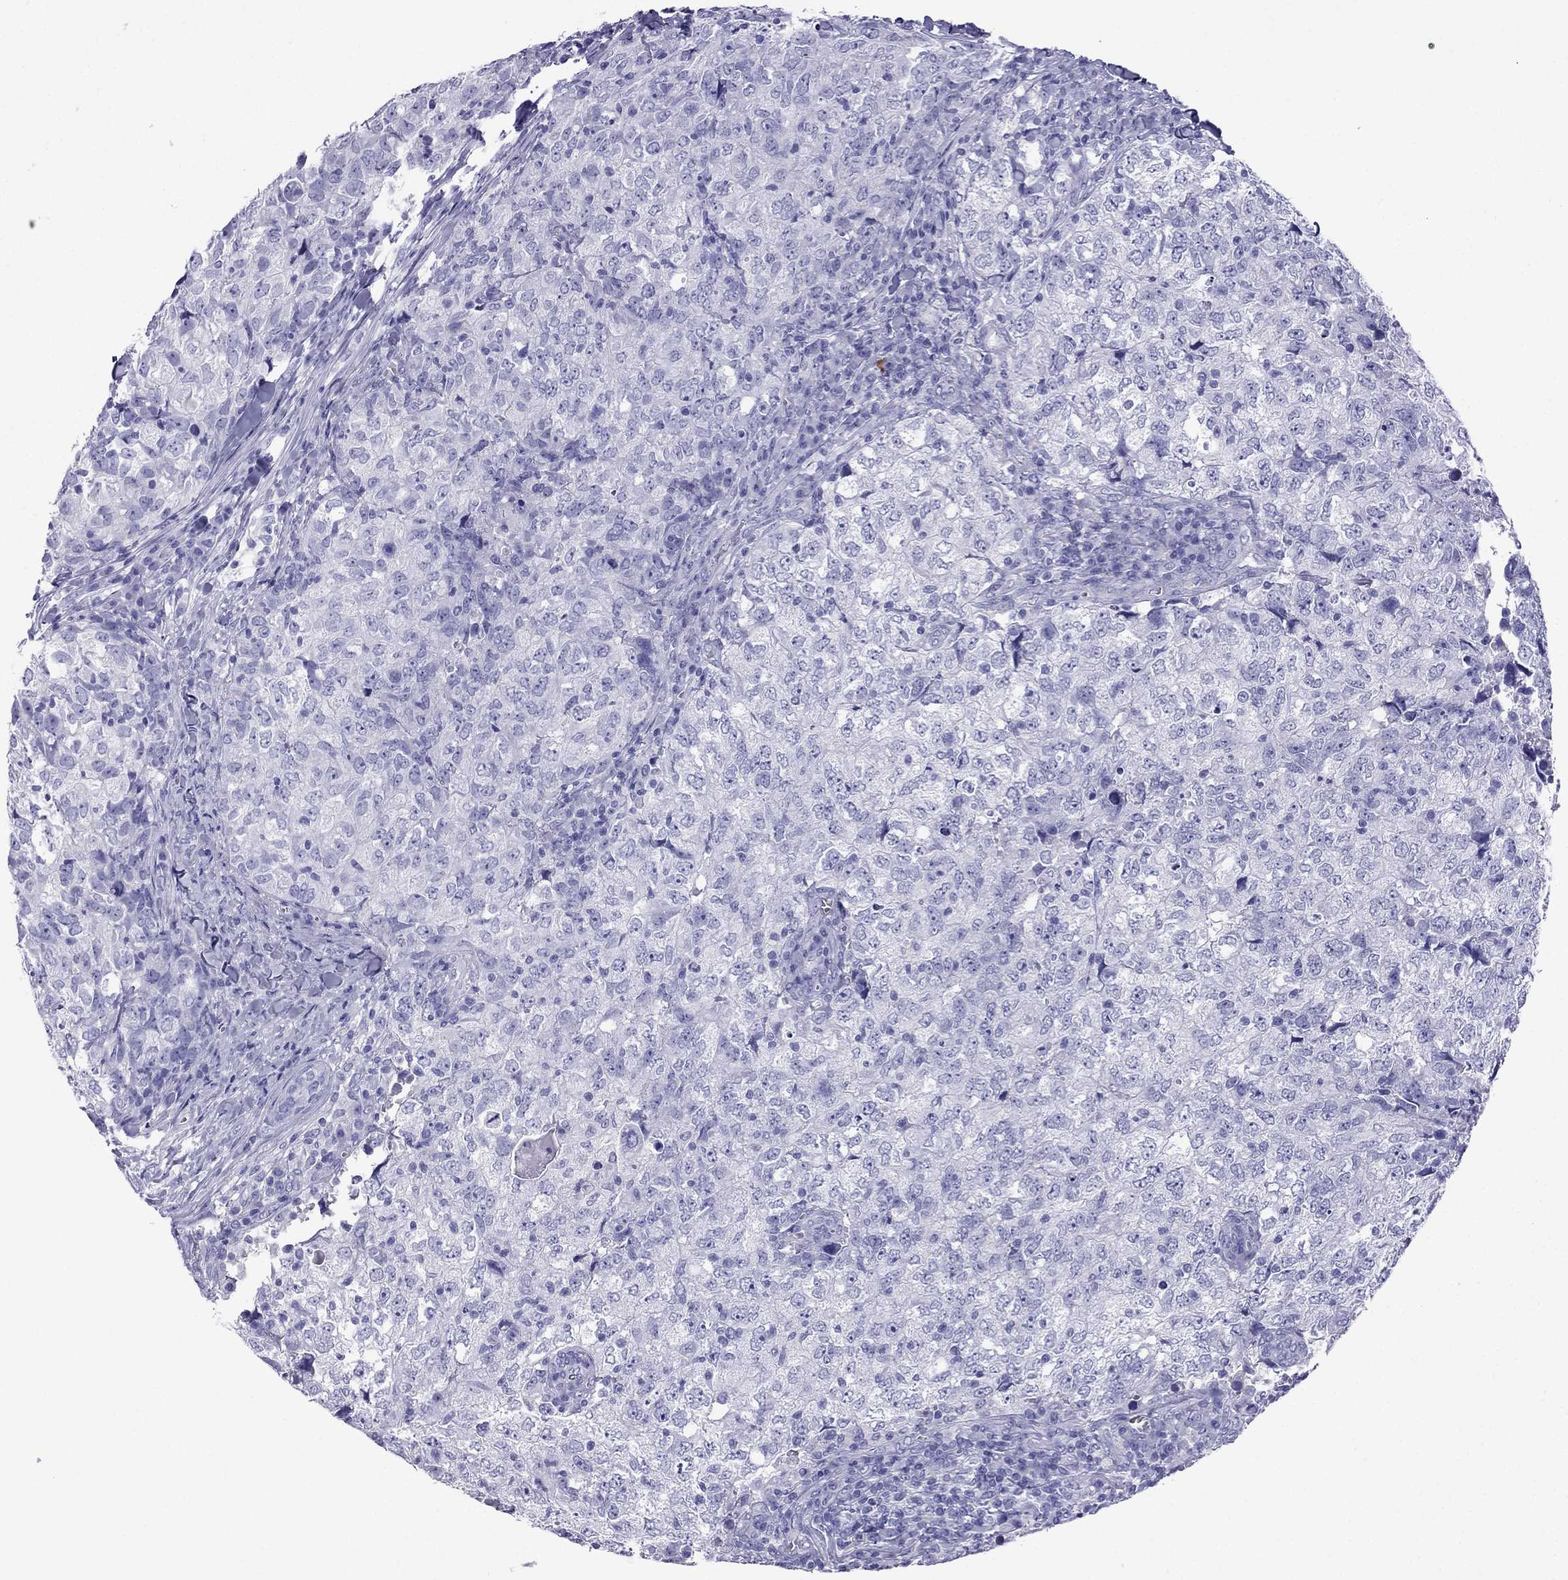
{"staining": {"intensity": "negative", "quantity": "none", "location": "none"}, "tissue": "breast cancer", "cell_type": "Tumor cells", "image_type": "cancer", "snomed": [{"axis": "morphology", "description": "Duct carcinoma"}, {"axis": "topography", "description": "Breast"}], "caption": "Histopathology image shows no protein positivity in tumor cells of intraductal carcinoma (breast) tissue. Nuclei are stained in blue.", "gene": "ARR3", "patient": {"sex": "female", "age": 30}}